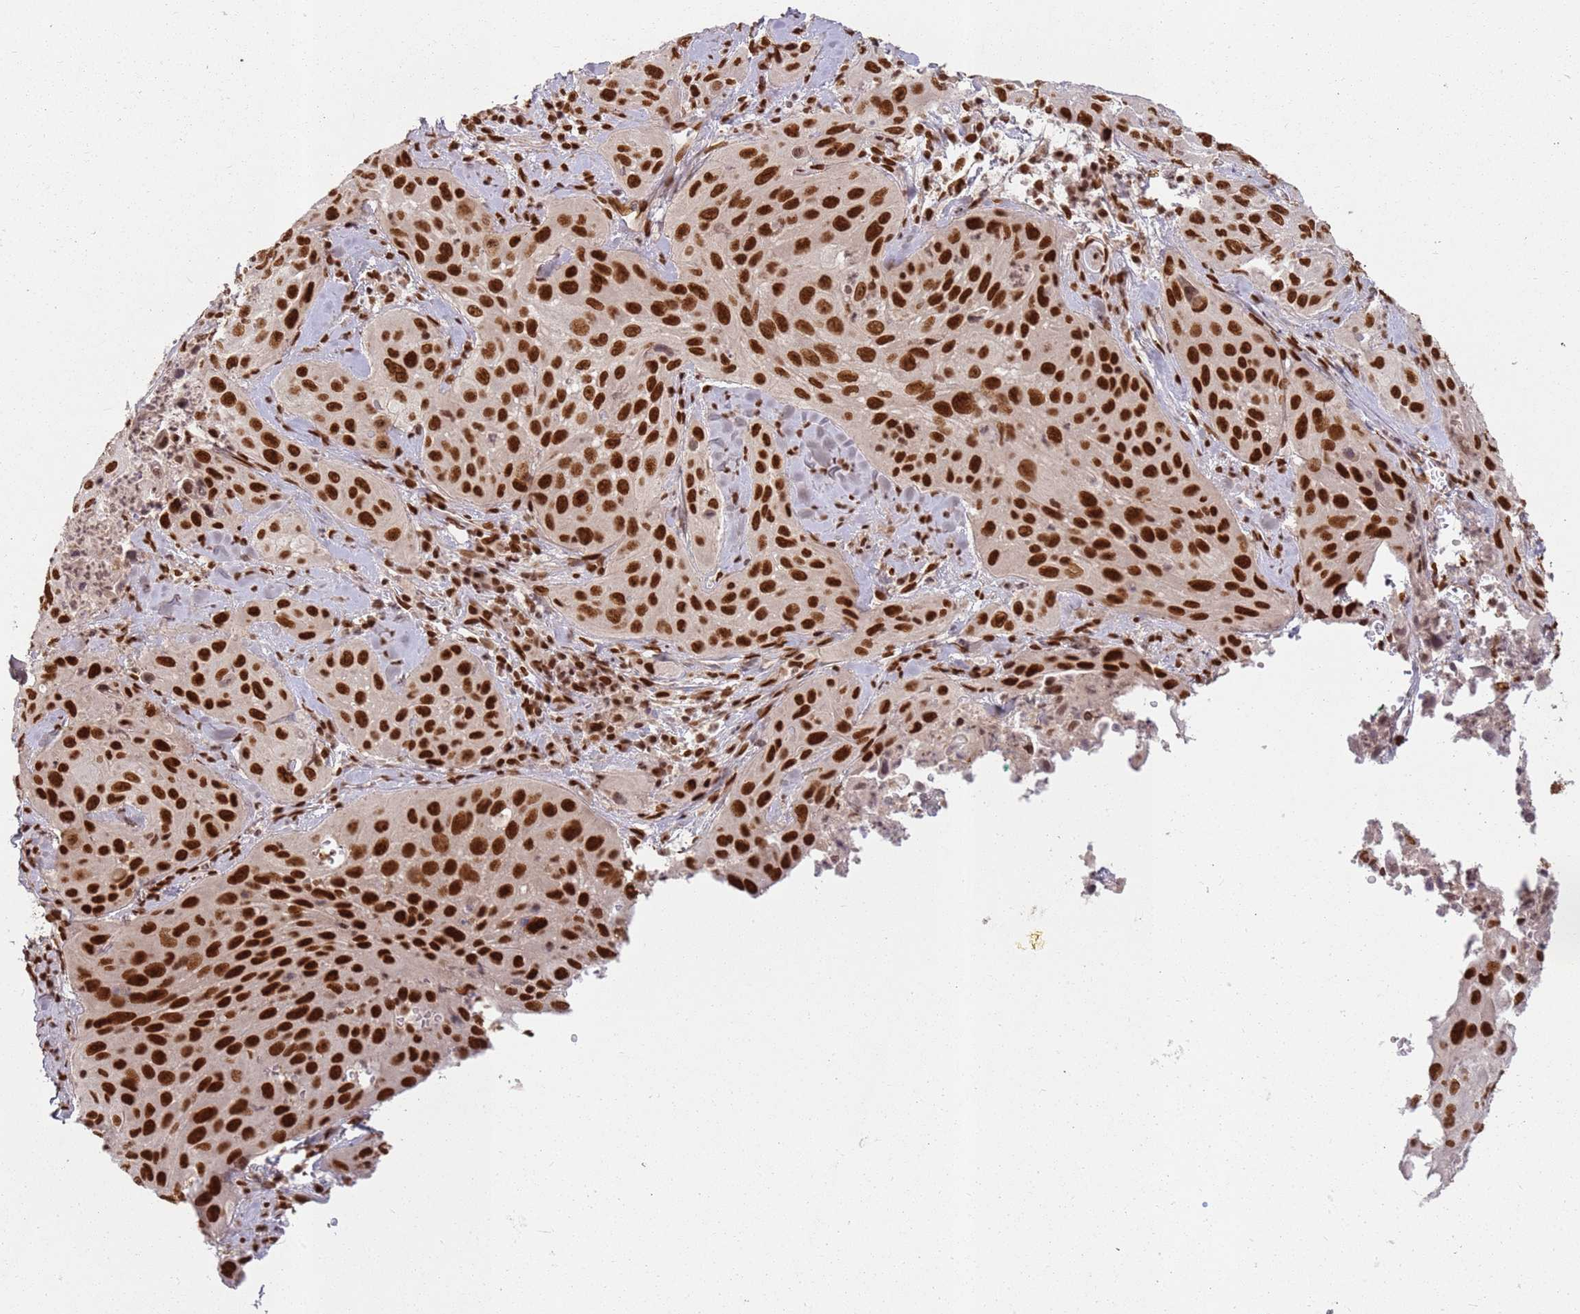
{"staining": {"intensity": "strong", "quantity": ">75%", "location": "nuclear"}, "tissue": "cervical cancer", "cell_type": "Tumor cells", "image_type": "cancer", "snomed": [{"axis": "morphology", "description": "Squamous cell carcinoma, NOS"}, {"axis": "topography", "description": "Cervix"}], "caption": "Cervical cancer (squamous cell carcinoma) was stained to show a protein in brown. There is high levels of strong nuclear staining in approximately >75% of tumor cells.", "gene": "TENT4A", "patient": {"sex": "female", "age": 42}}